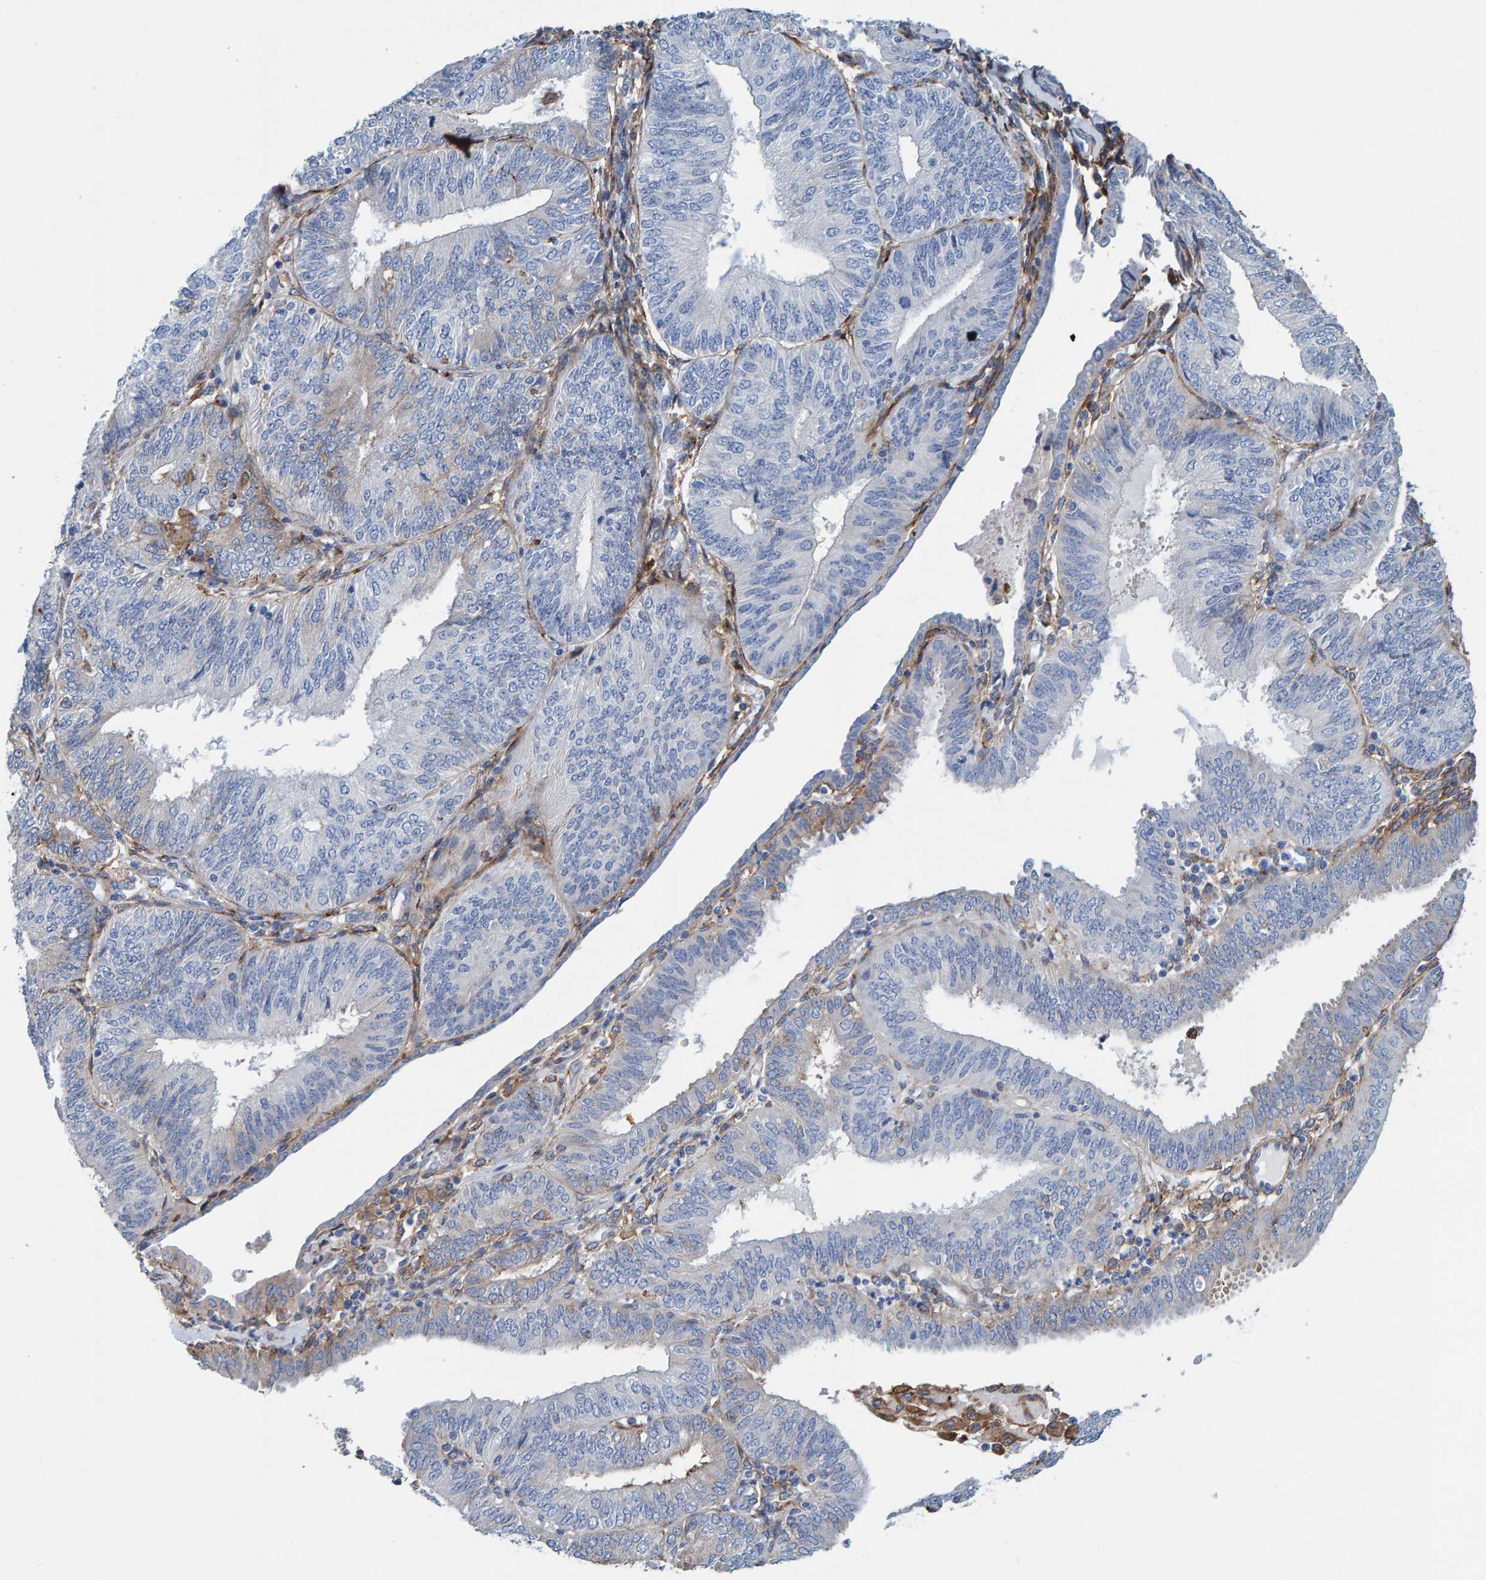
{"staining": {"intensity": "negative", "quantity": "none", "location": "none"}, "tissue": "endometrial cancer", "cell_type": "Tumor cells", "image_type": "cancer", "snomed": [{"axis": "morphology", "description": "Adenocarcinoma, NOS"}, {"axis": "topography", "description": "Endometrium"}], "caption": "The IHC histopathology image has no significant staining in tumor cells of adenocarcinoma (endometrial) tissue.", "gene": "LRP1", "patient": {"sex": "female", "age": 58}}